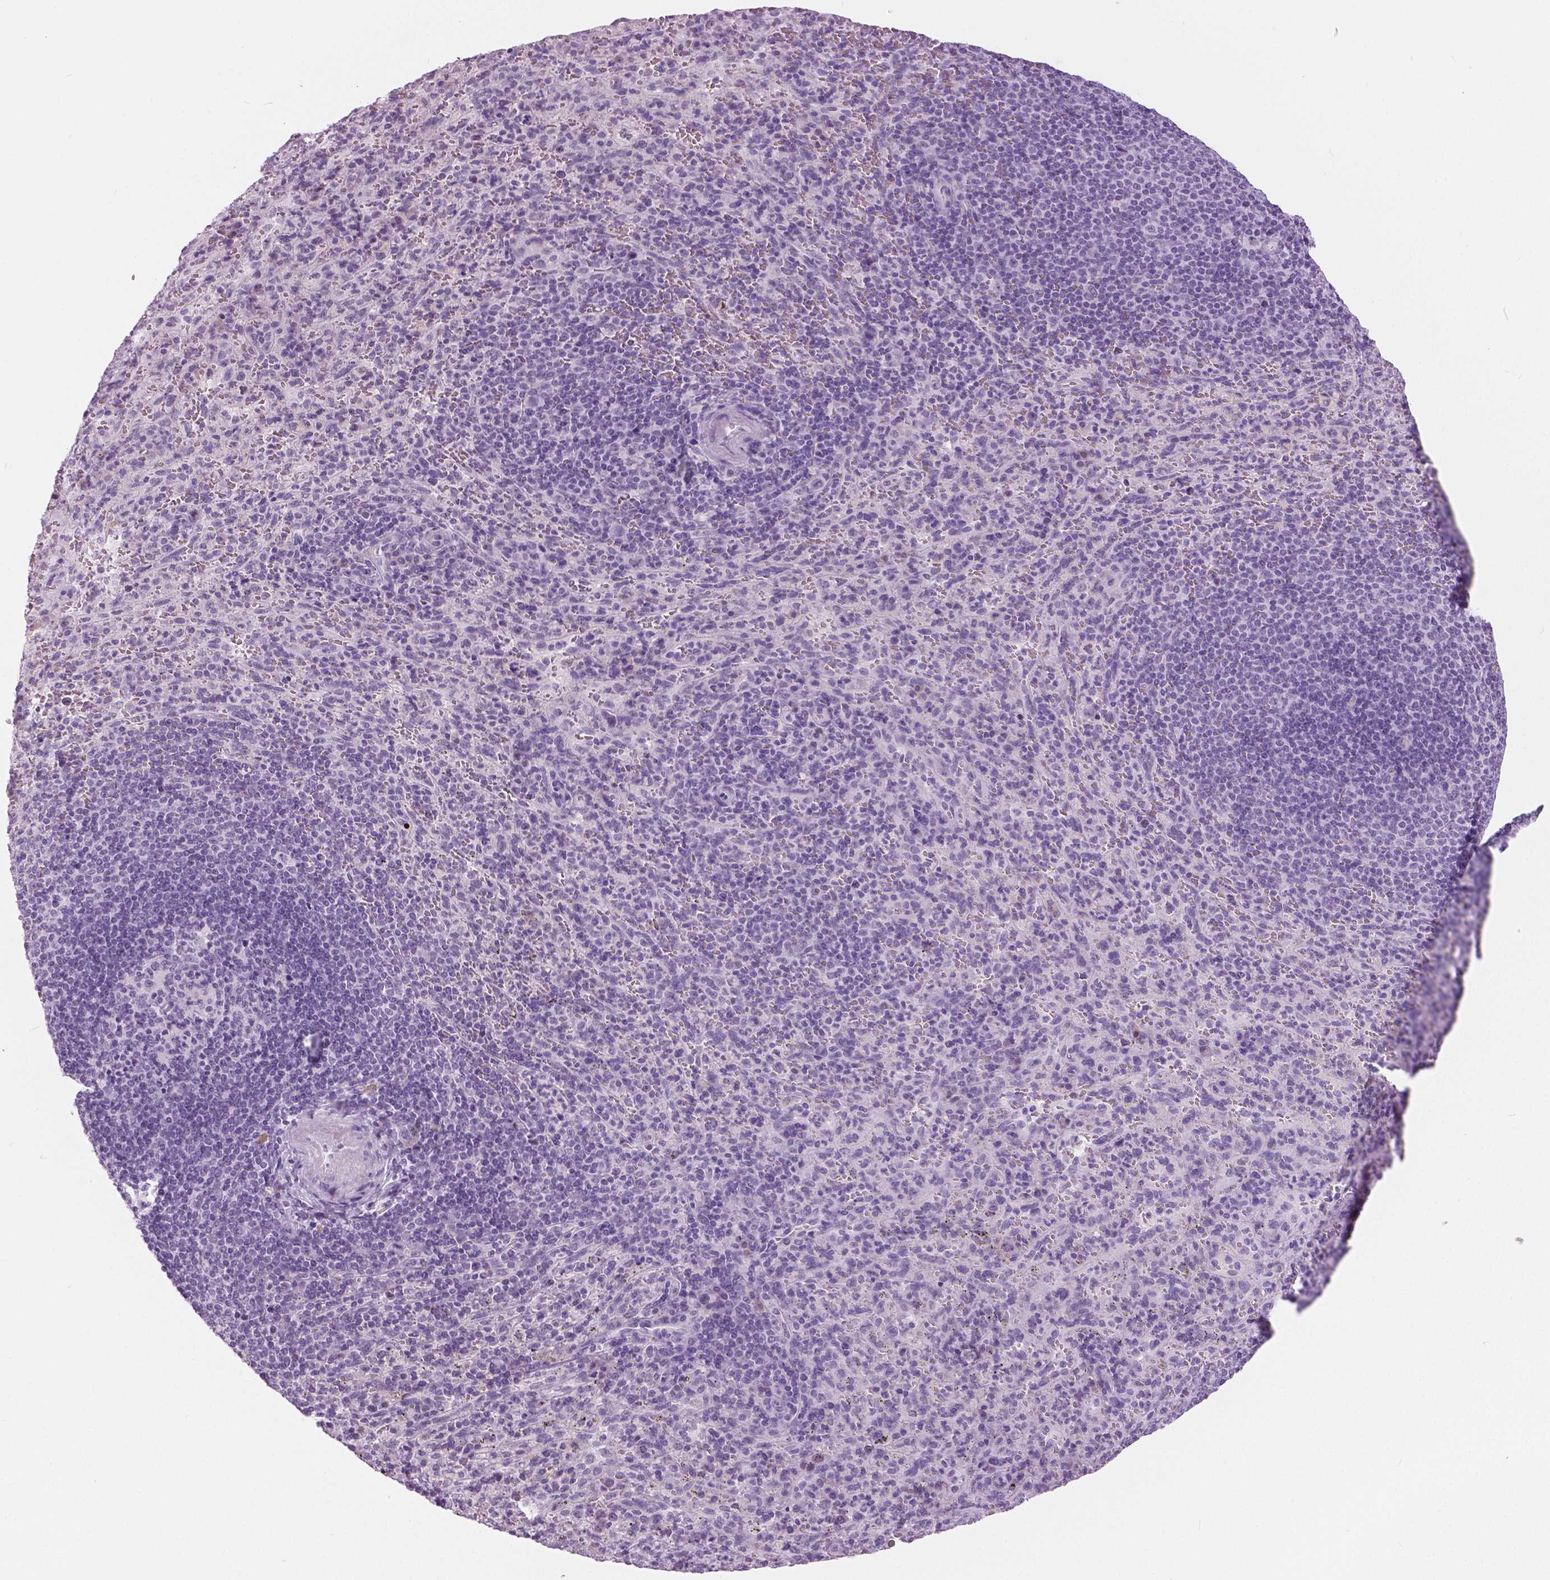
{"staining": {"intensity": "negative", "quantity": "none", "location": "none"}, "tissue": "spleen", "cell_type": "Cells in red pulp", "image_type": "normal", "snomed": [{"axis": "morphology", "description": "Normal tissue, NOS"}, {"axis": "topography", "description": "Spleen"}], "caption": "This is an immunohistochemistry histopathology image of unremarkable human spleen. There is no staining in cells in red pulp.", "gene": "MYOM1", "patient": {"sex": "male", "age": 57}}